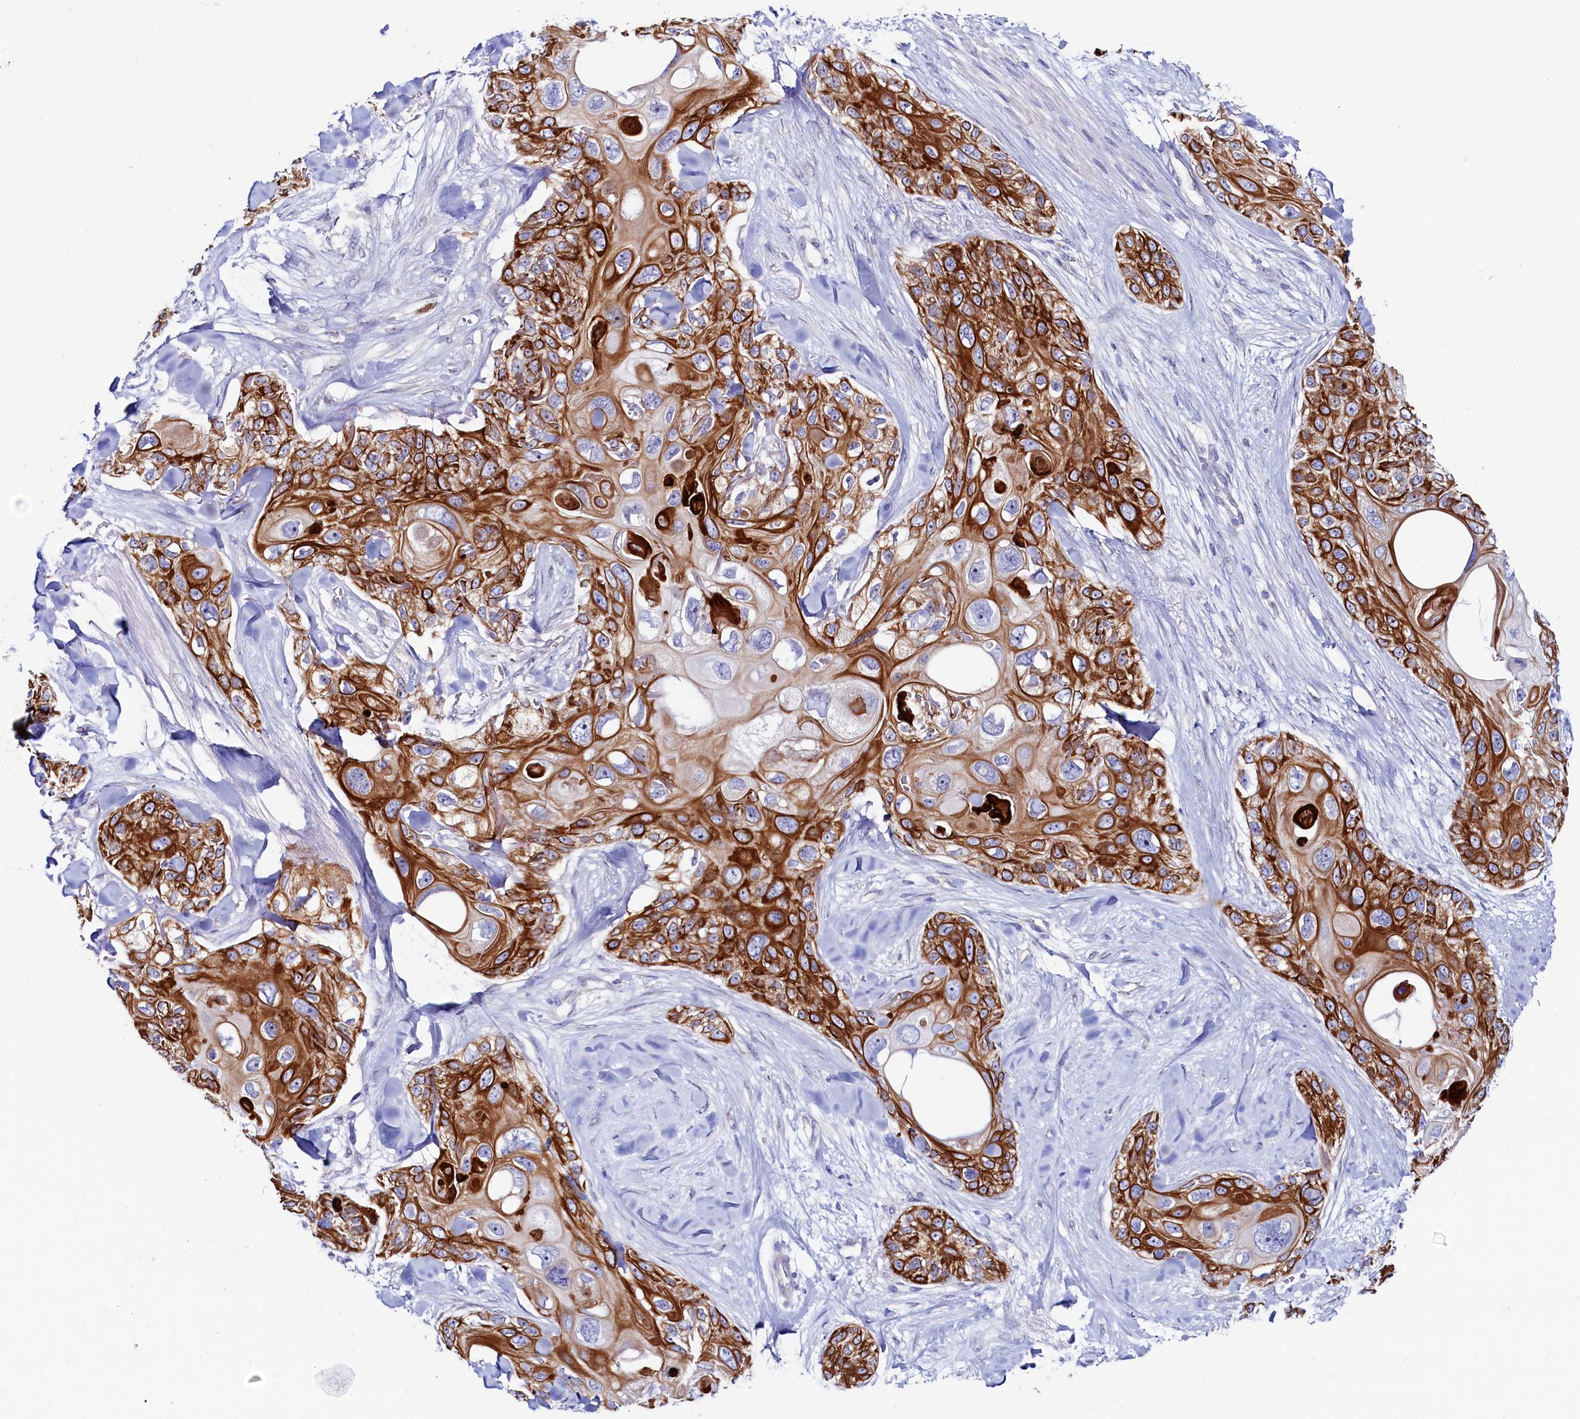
{"staining": {"intensity": "strong", "quantity": ">75%", "location": "cytoplasmic/membranous"}, "tissue": "skin cancer", "cell_type": "Tumor cells", "image_type": "cancer", "snomed": [{"axis": "morphology", "description": "Normal tissue, NOS"}, {"axis": "morphology", "description": "Squamous cell carcinoma, NOS"}, {"axis": "topography", "description": "Skin"}], "caption": "Strong cytoplasmic/membranous protein expression is seen in about >75% of tumor cells in skin squamous cell carcinoma.", "gene": "ASTE1", "patient": {"sex": "male", "age": 72}}